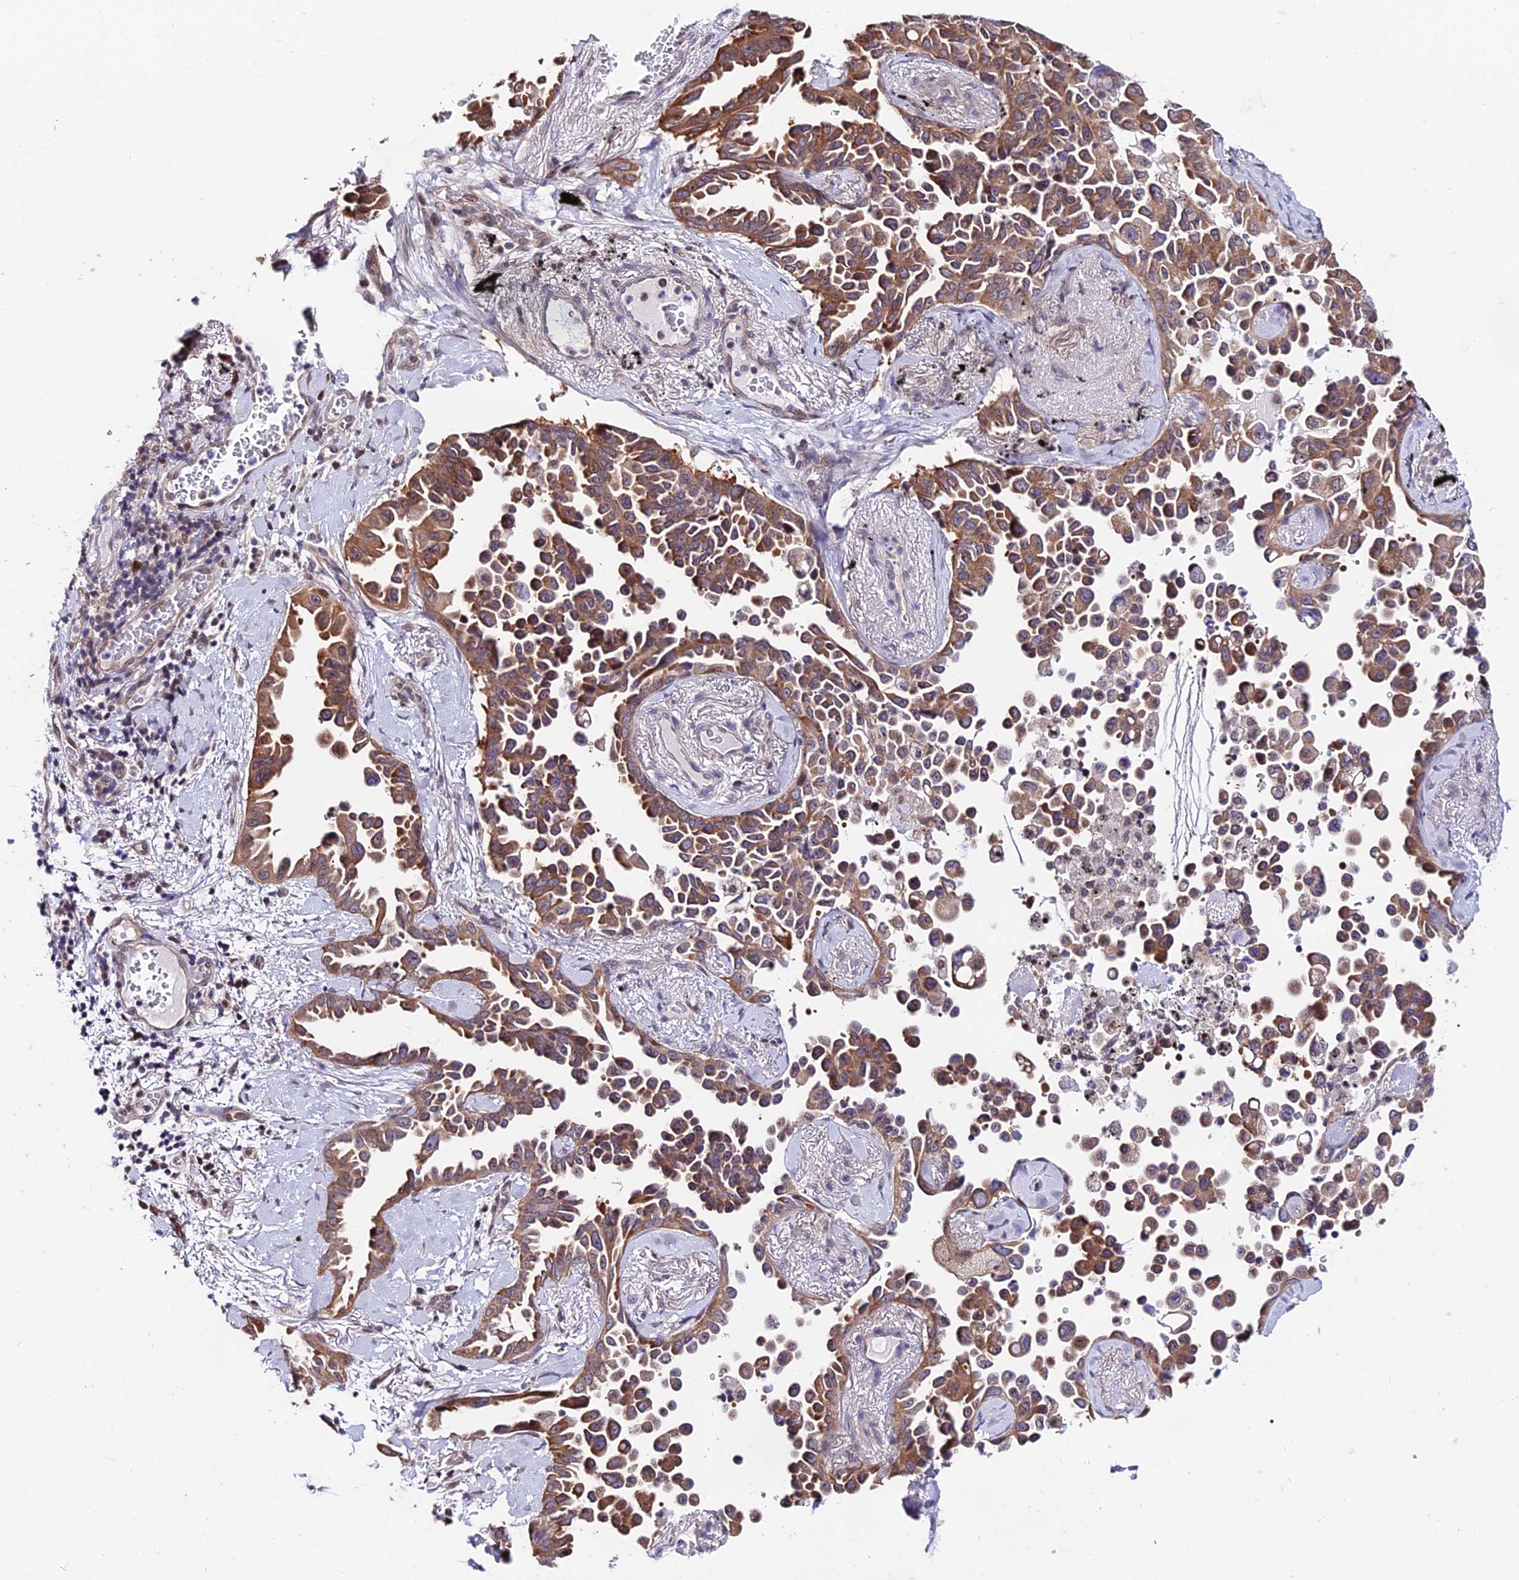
{"staining": {"intensity": "moderate", "quantity": ">75%", "location": "cytoplasmic/membranous"}, "tissue": "lung cancer", "cell_type": "Tumor cells", "image_type": "cancer", "snomed": [{"axis": "morphology", "description": "Adenocarcinoma, NOS"}, {"axis": "topography", "description": "Lung"}], "caption": "This is a photomicrograph of IHC staining of lung cancer (adenocarcinoma), which shows moderate positivity in the cytoplasmic/membranous of tumor cells.", "gene": "INPP4A", "patient": {"sex": "female", "age": 67}}